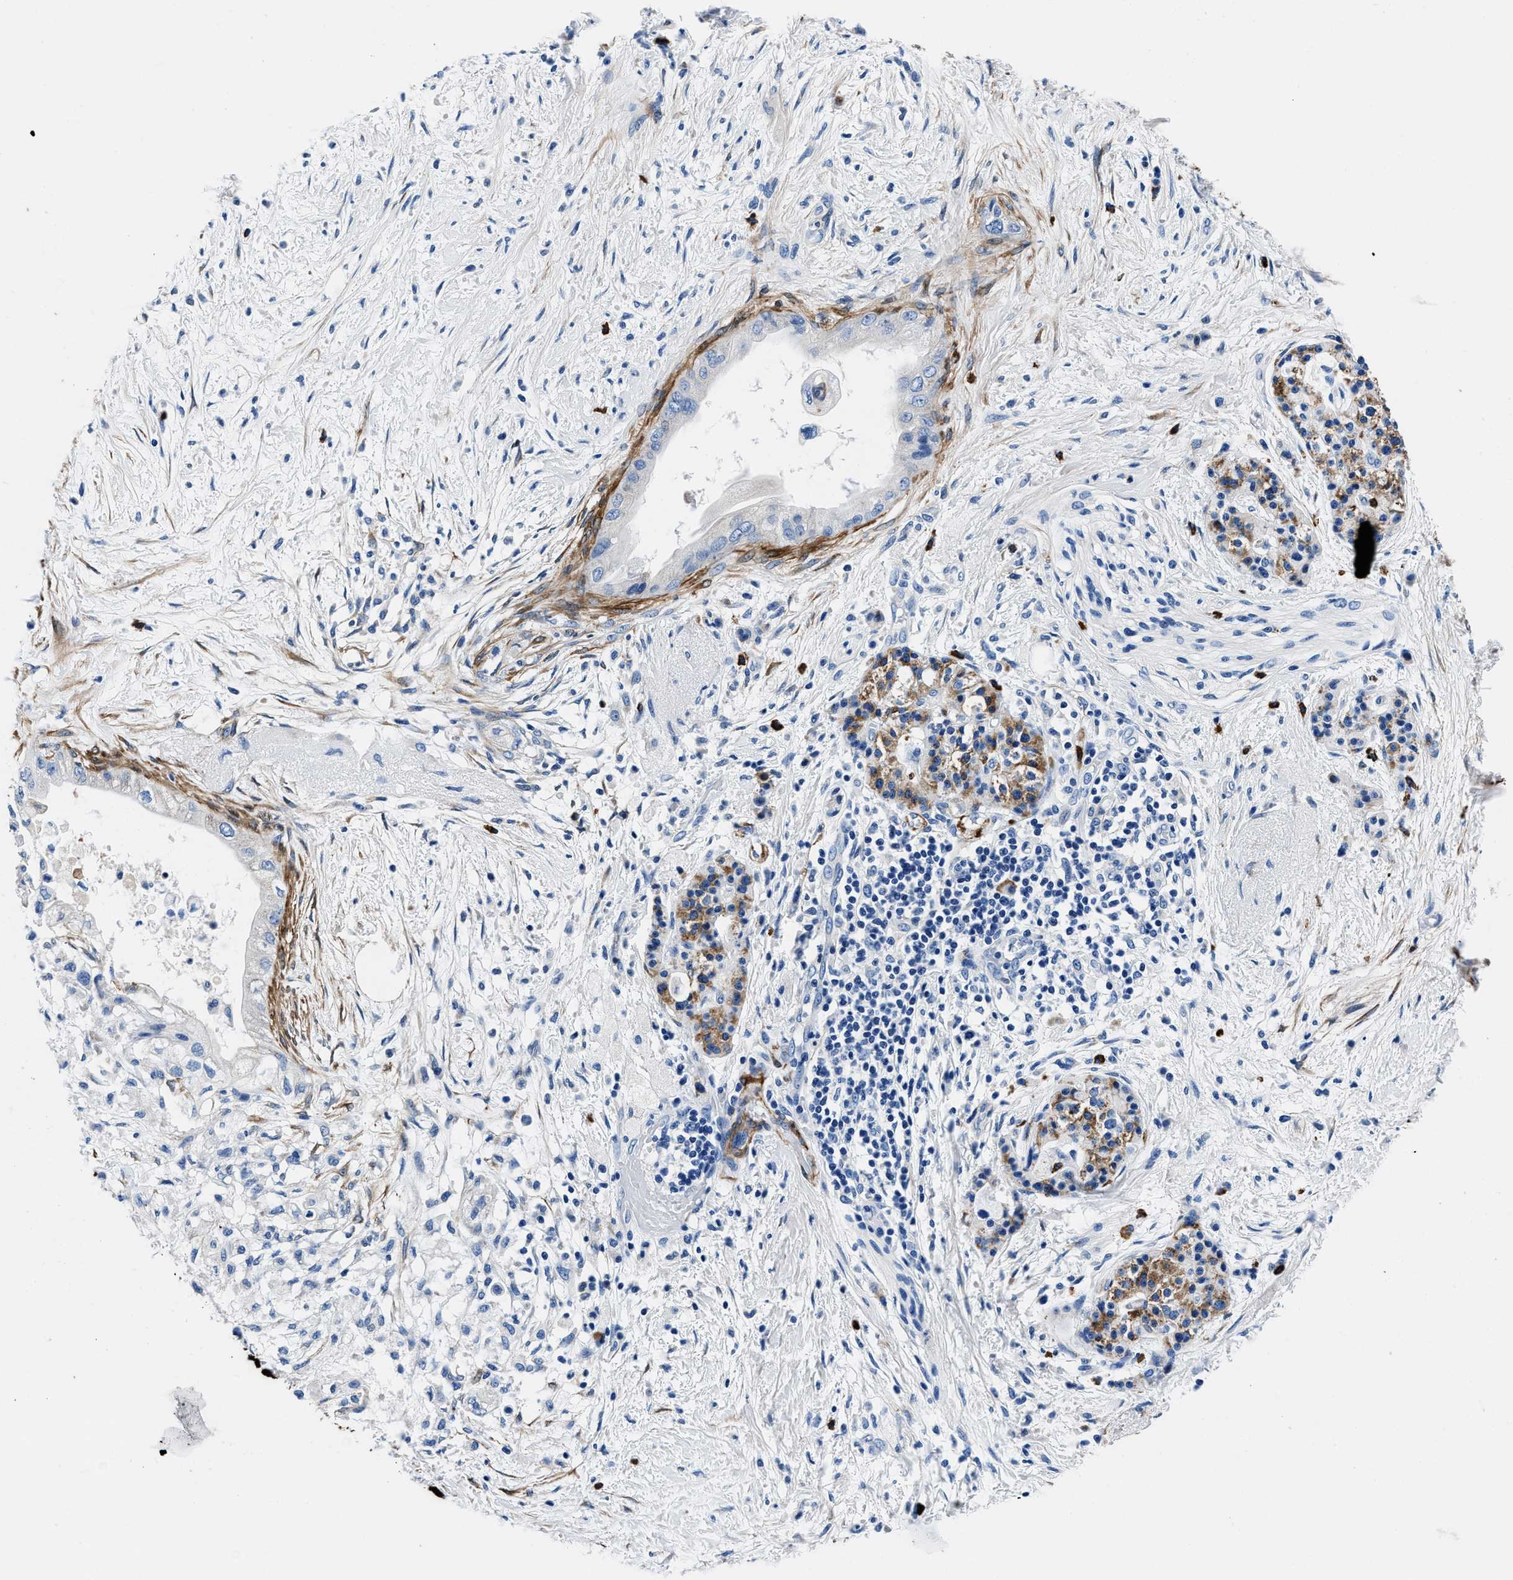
{"staining": {"intensity": "negative", "quantity": "none", "location": "none"}, "tissue": "pancreatic cancer", "cell_type": "Tumor cells", "image_type": "cancer", "snomed": [{"axis": "morphology", "description": "Normal tissue, NOS"}, {"axis": "morphology", "description": "Adenocarcinoma, NOS"}, {"axis": "topography", "description": "Pancreas"}, {"axis": "topography", "description": "Duodenum"}], "caption": "A high-resolution photomicrograph shows immunohistochemistry staining of pancreatic adenocarcinoma, which displays no significant expression in tumor cells. The staining is performed using DAB brown chromogen with nuclei counter-stained in using hematoxylin.", "gene": "TEX261", "patient": {"sex": "female", "age": 60}}